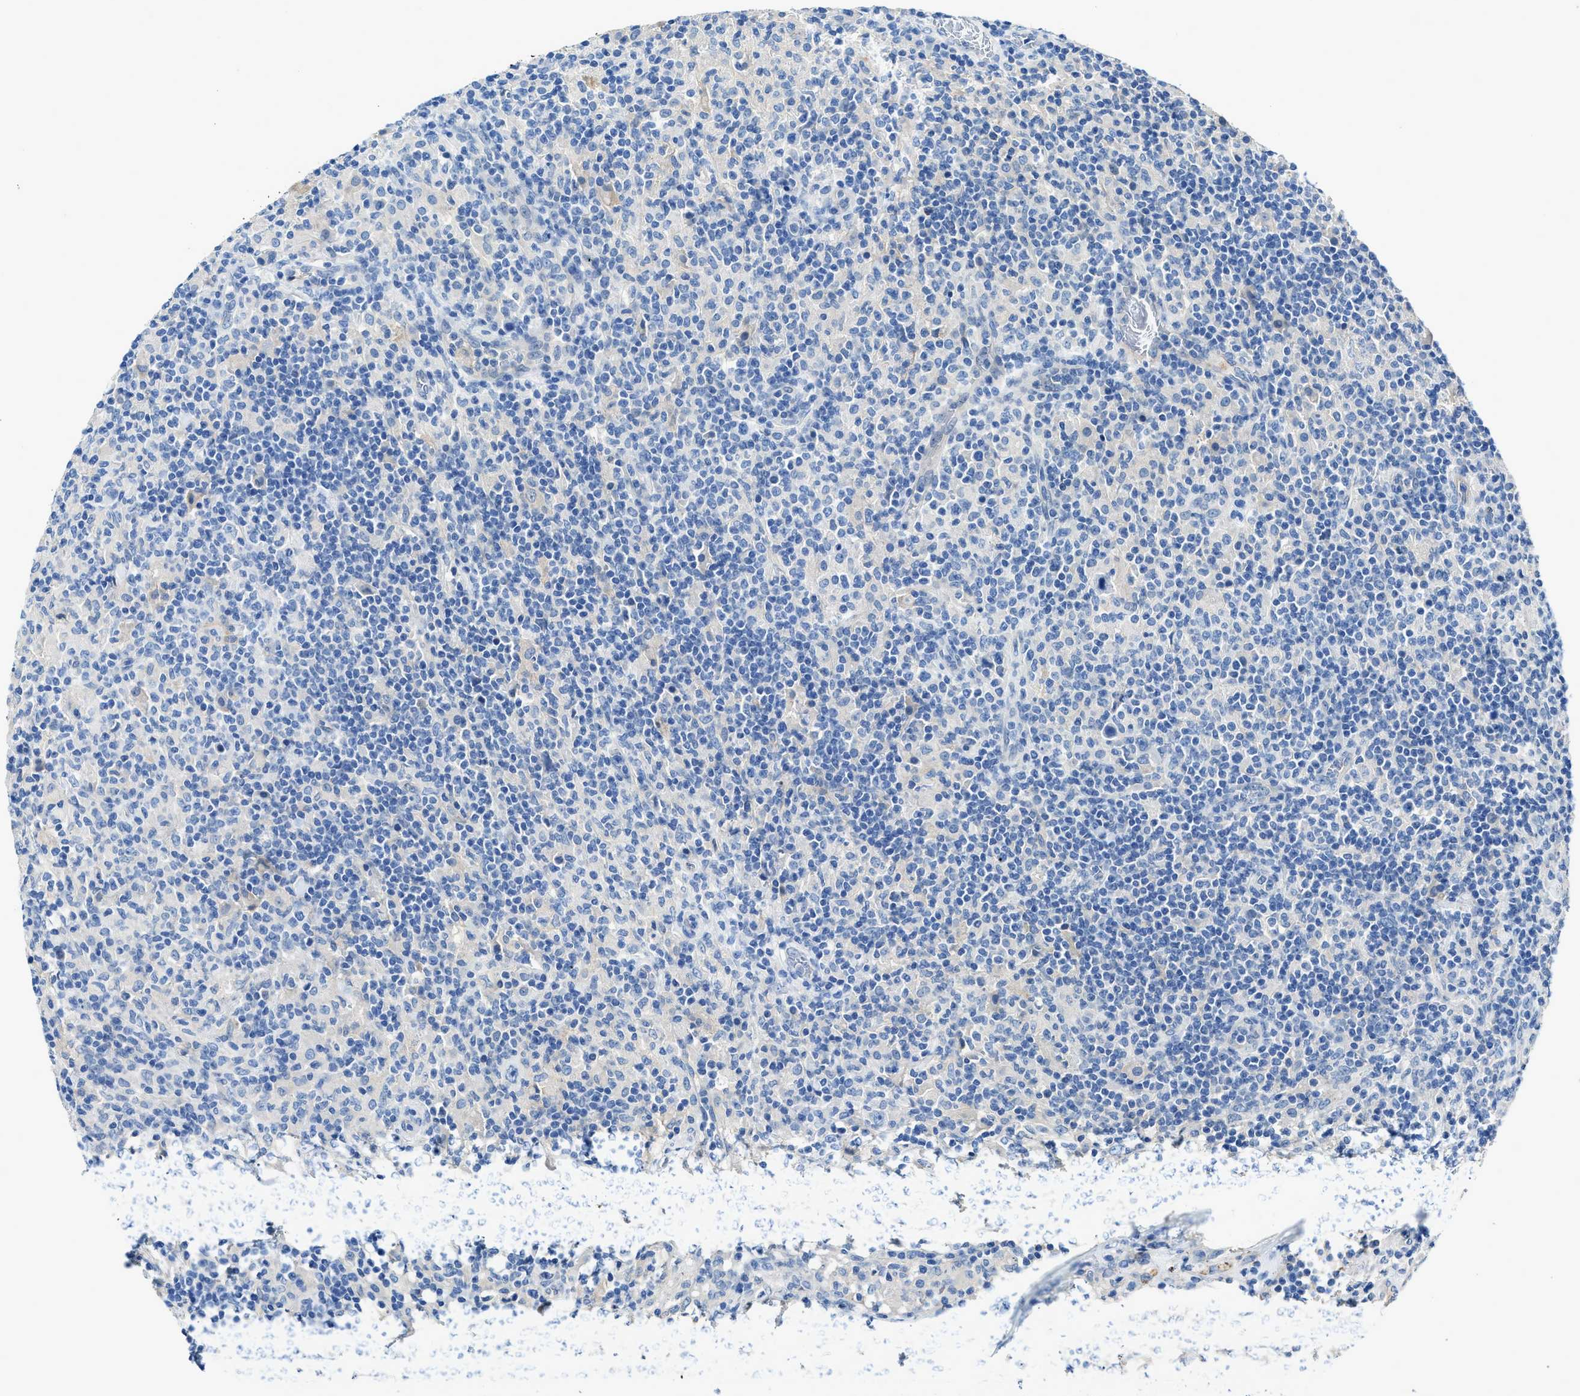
{"staining": {"intensity": "negative", "quantity": "none", "location": "none"}, "tissue": "lymphoma", "cell_type": "Tumor cells", "image_type": "cancer", "snomed": [{"axis": "morphology", "description": "Hodgkin's disease, NOS"}, {"axis": "topography", "description": "Lymph node"}], "caption": "Tumor cells show no significant expression in Hodgkin's disease.", "gene": "PTGFRN", "patient": {"sex": "male", "age": 70}}